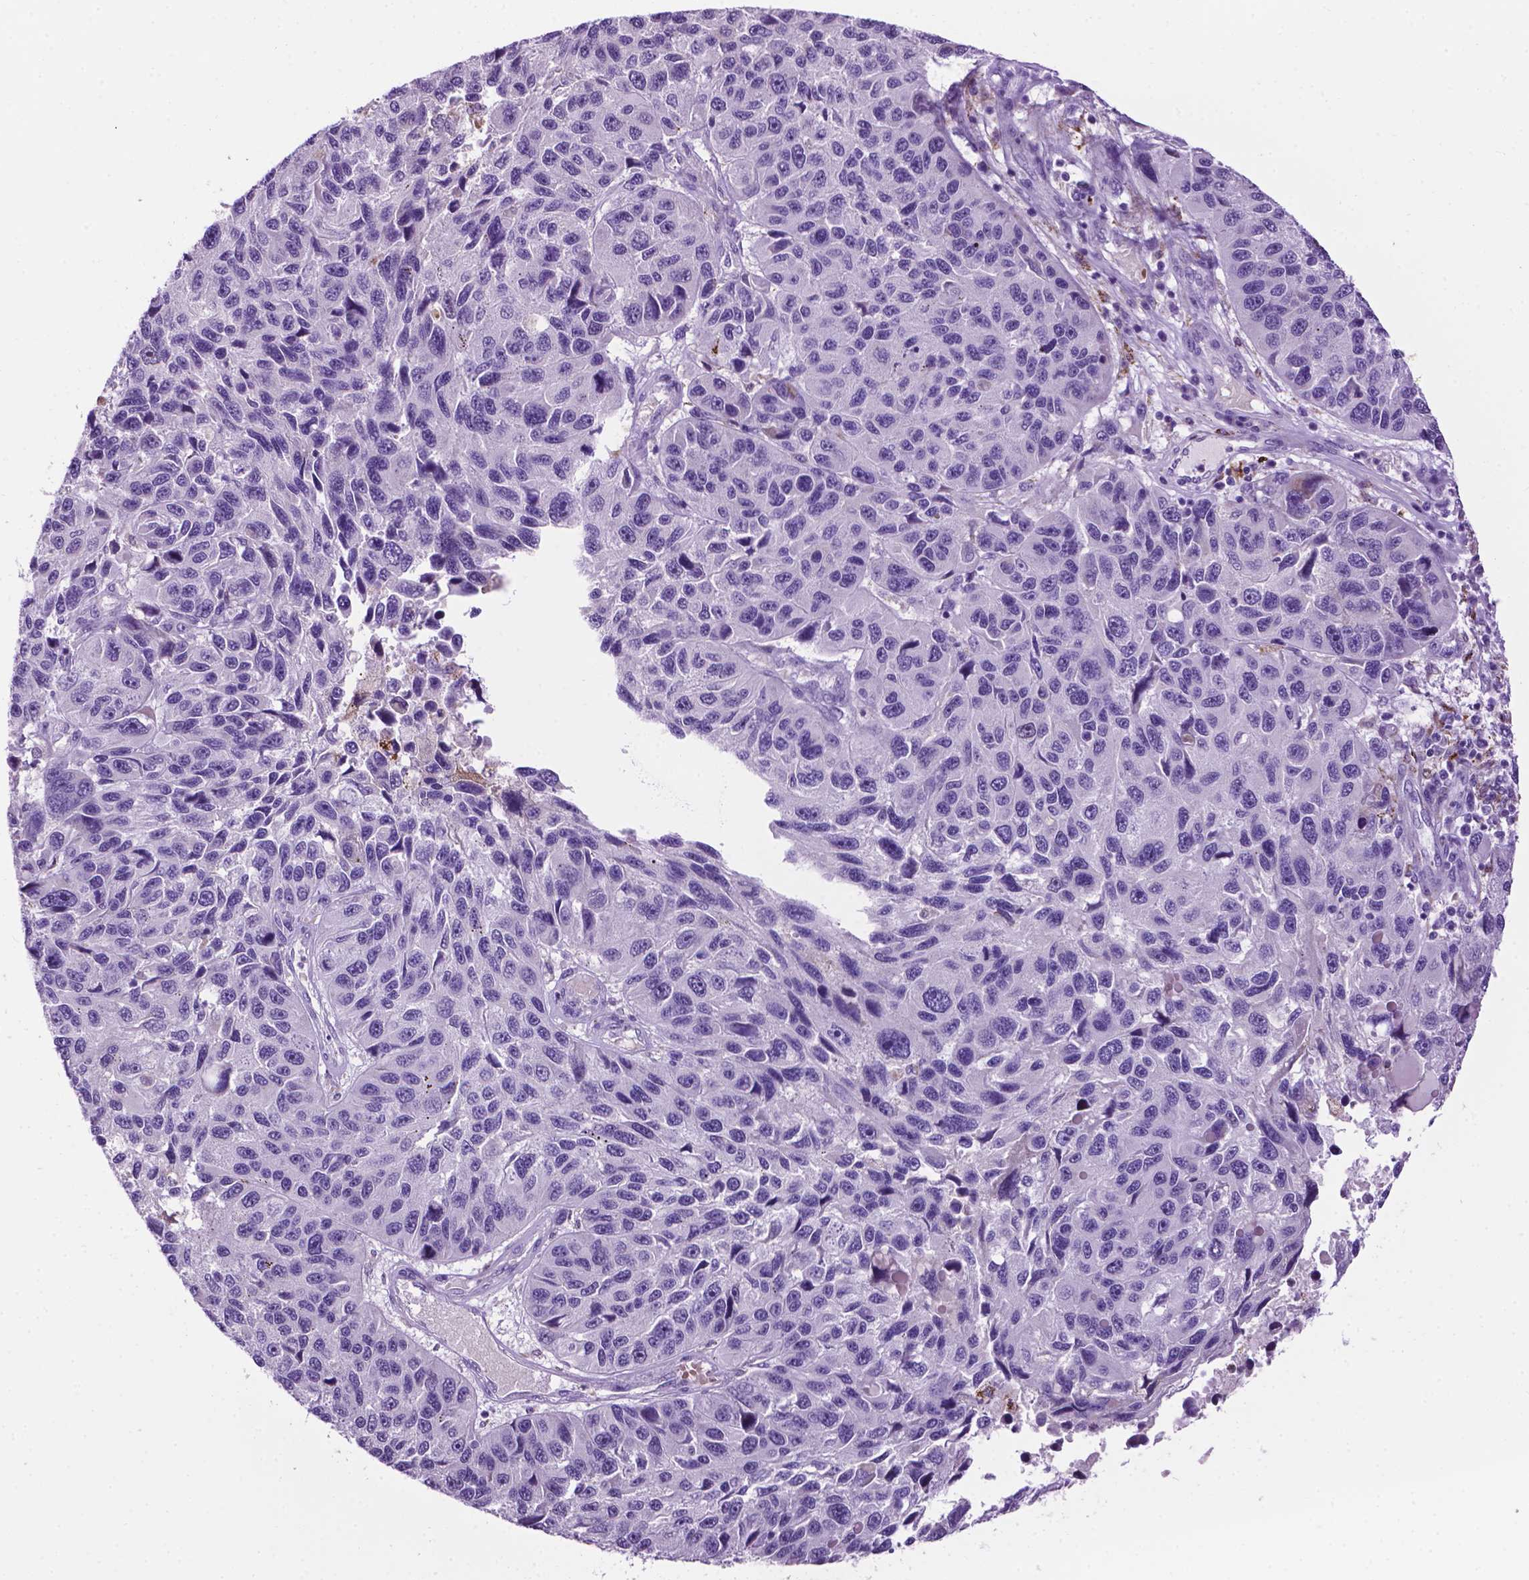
{"staining": {"intensity": "negative", "quantity": "none", "location": "none"}, "tissue": "melanoma", "cell_type": "Tumor cells", "image_type": "cancer", "snomed": [{"axis": "morphology", "description": "Malignant melanoma, NOS"}, {"axis": "topography", "description": "Skin"}], "caption": "A photomicrograph of melanoma stained for a protein demonstrates no brown staining in tumor cells. (Brightfield microscopy of DAB IHC at high magnification).", "gene": "TMEM132E", "patient": {"sex": "male", "age": 53}}